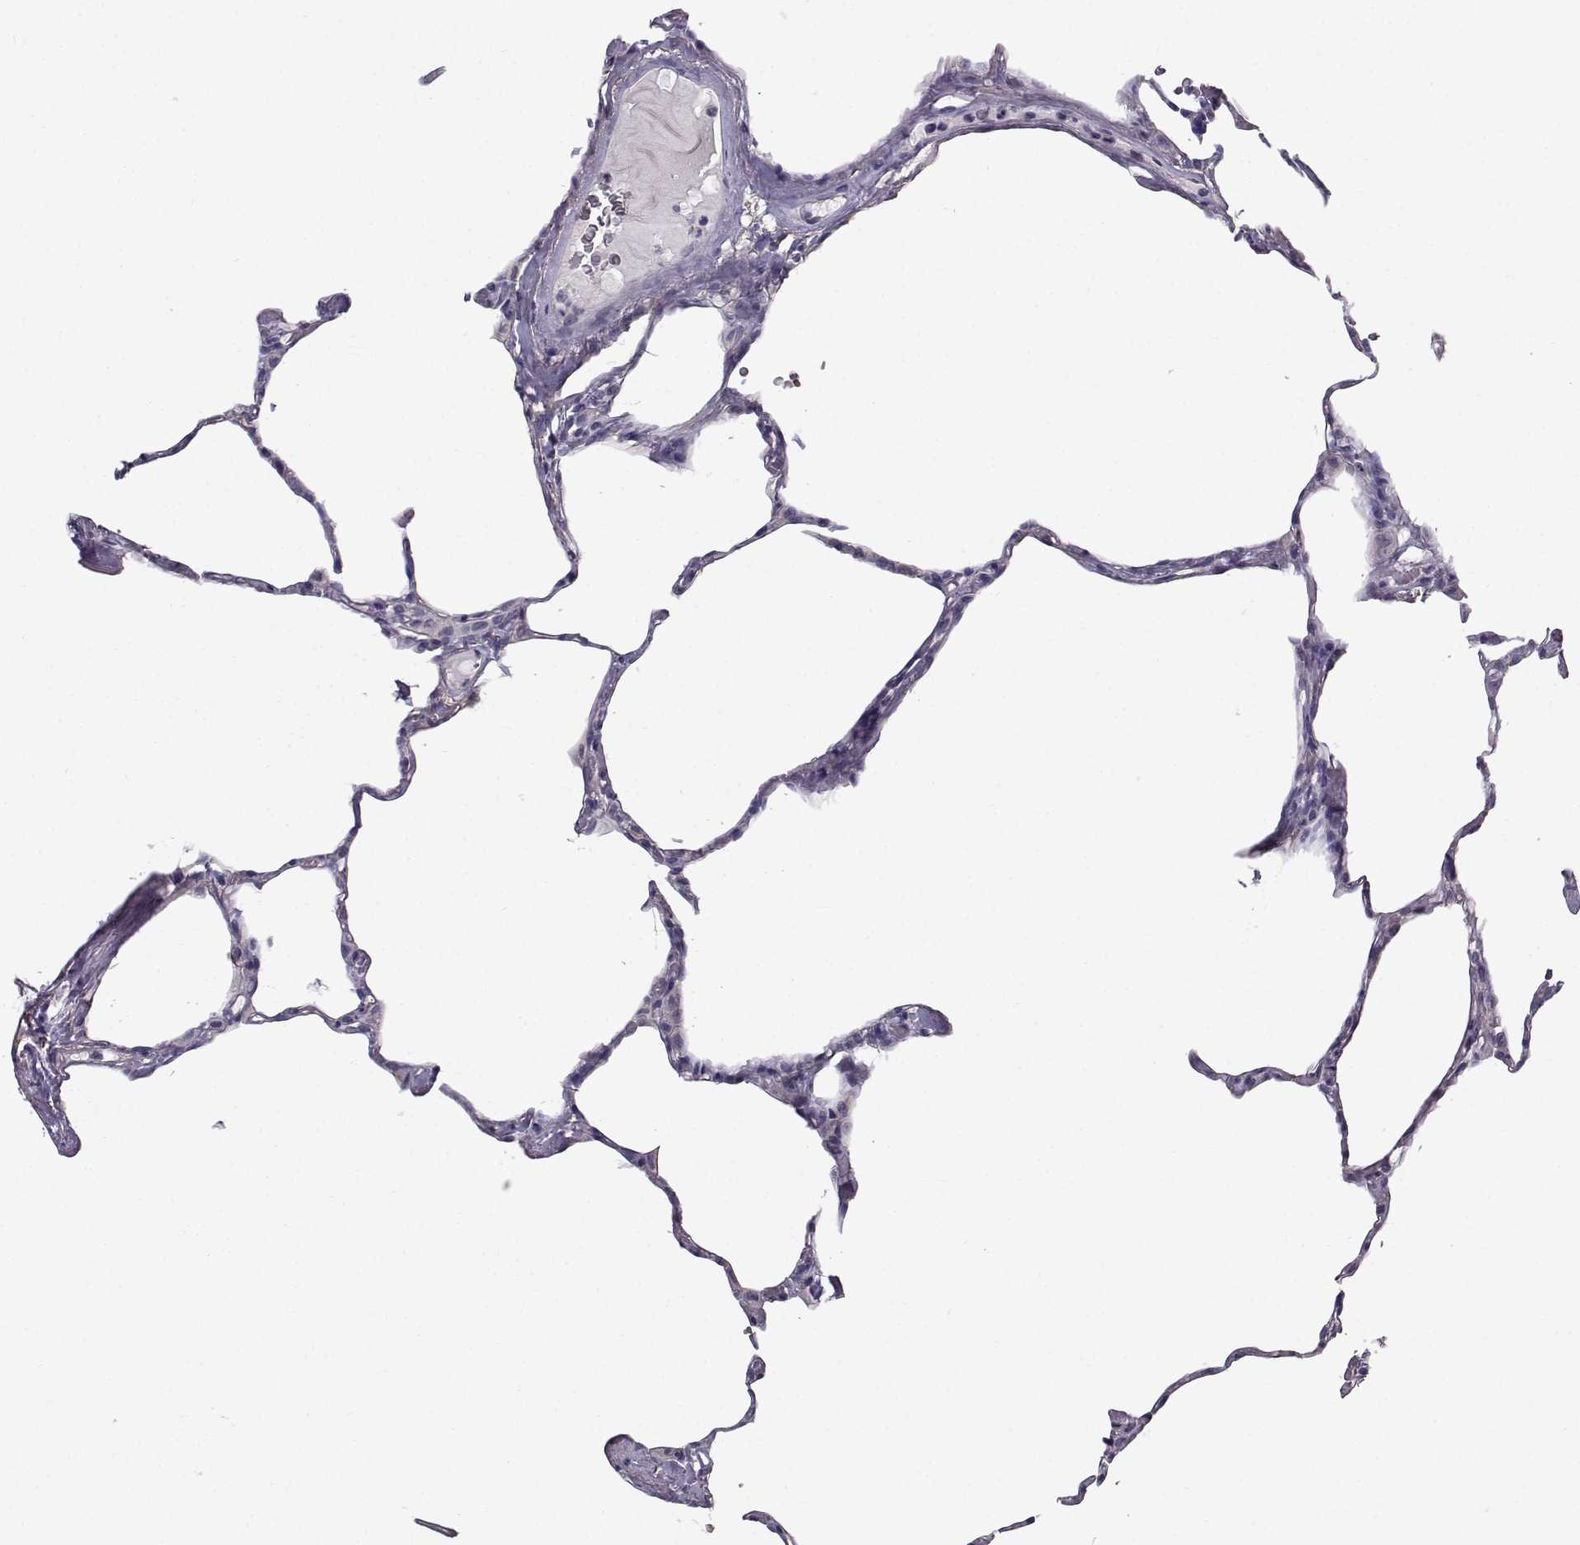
{"staining": {"intensity": "negative", "quantity": "none", "location": "none"}, "tissue": "lung", "cell_type": "Alveolar cells", "image_type": "normal", "snomed": [{"axis": "morphology", "description": "Normal tissue, NOS"}, {"axis": "topography", "description": "Lung"}], "caption": "Unremarkable lung was stained to show a protein in brown. There is no significant expression in alveolar cells. (DAB immunohistochemistry (IHC), high magnification).", "gene": "QPCT", "patient": {"sex": "male", "age": 65}}